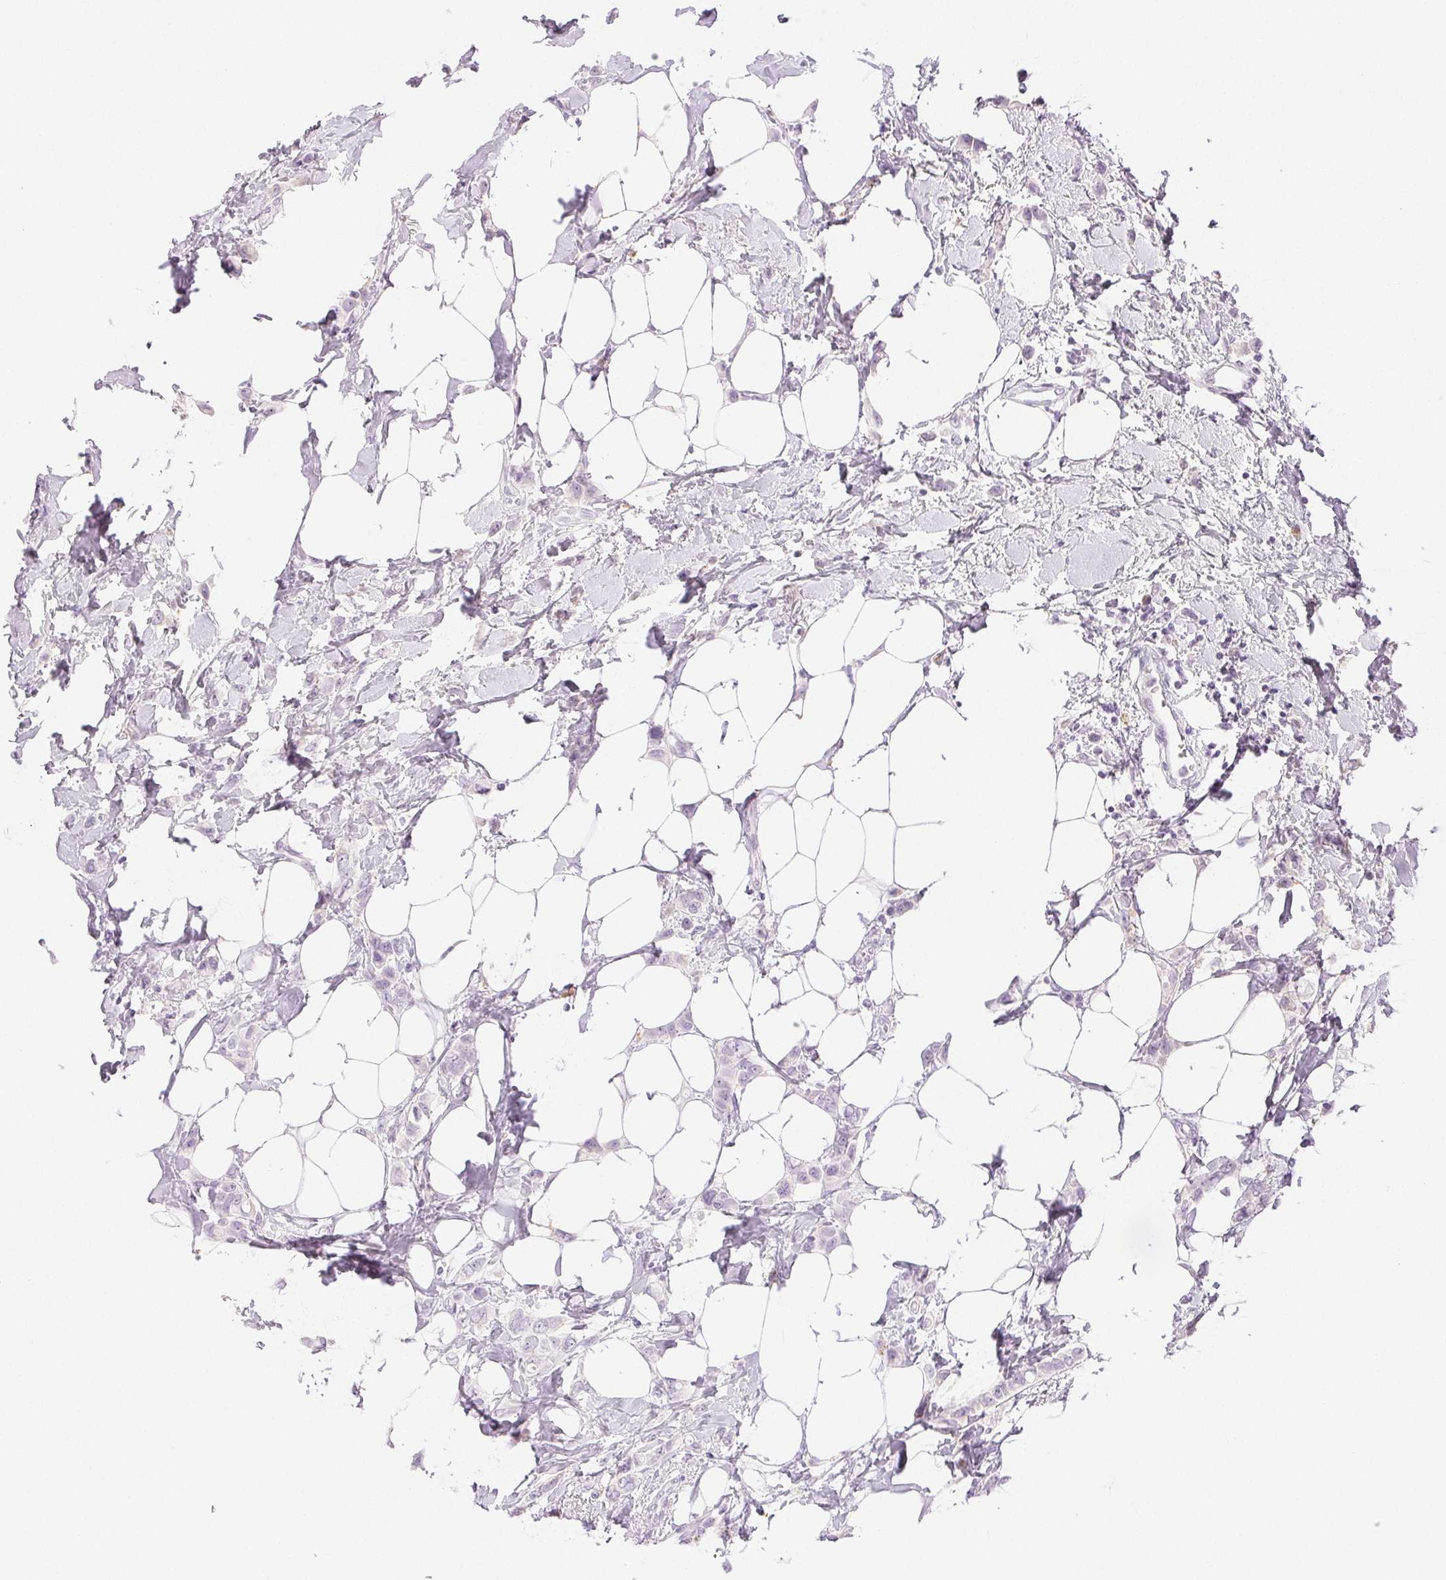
{"staining": {"intensity": "negative", "quantity": "none", "location": "none"}, "tissue": "breast cancer", "cell_type": "Tumor cells", "image_type": "cancer", "snomed": [{"axis": "morphology", "description": "Lobular carcinoma"}, {"axis": "topography", "description": "Breast"}], "caption": "Histopathology image shows no protein expression in tumor cells of breast cancer tissue.", "gene": "SLC5A2", "patient": {"sex": "female", "age": 66}}